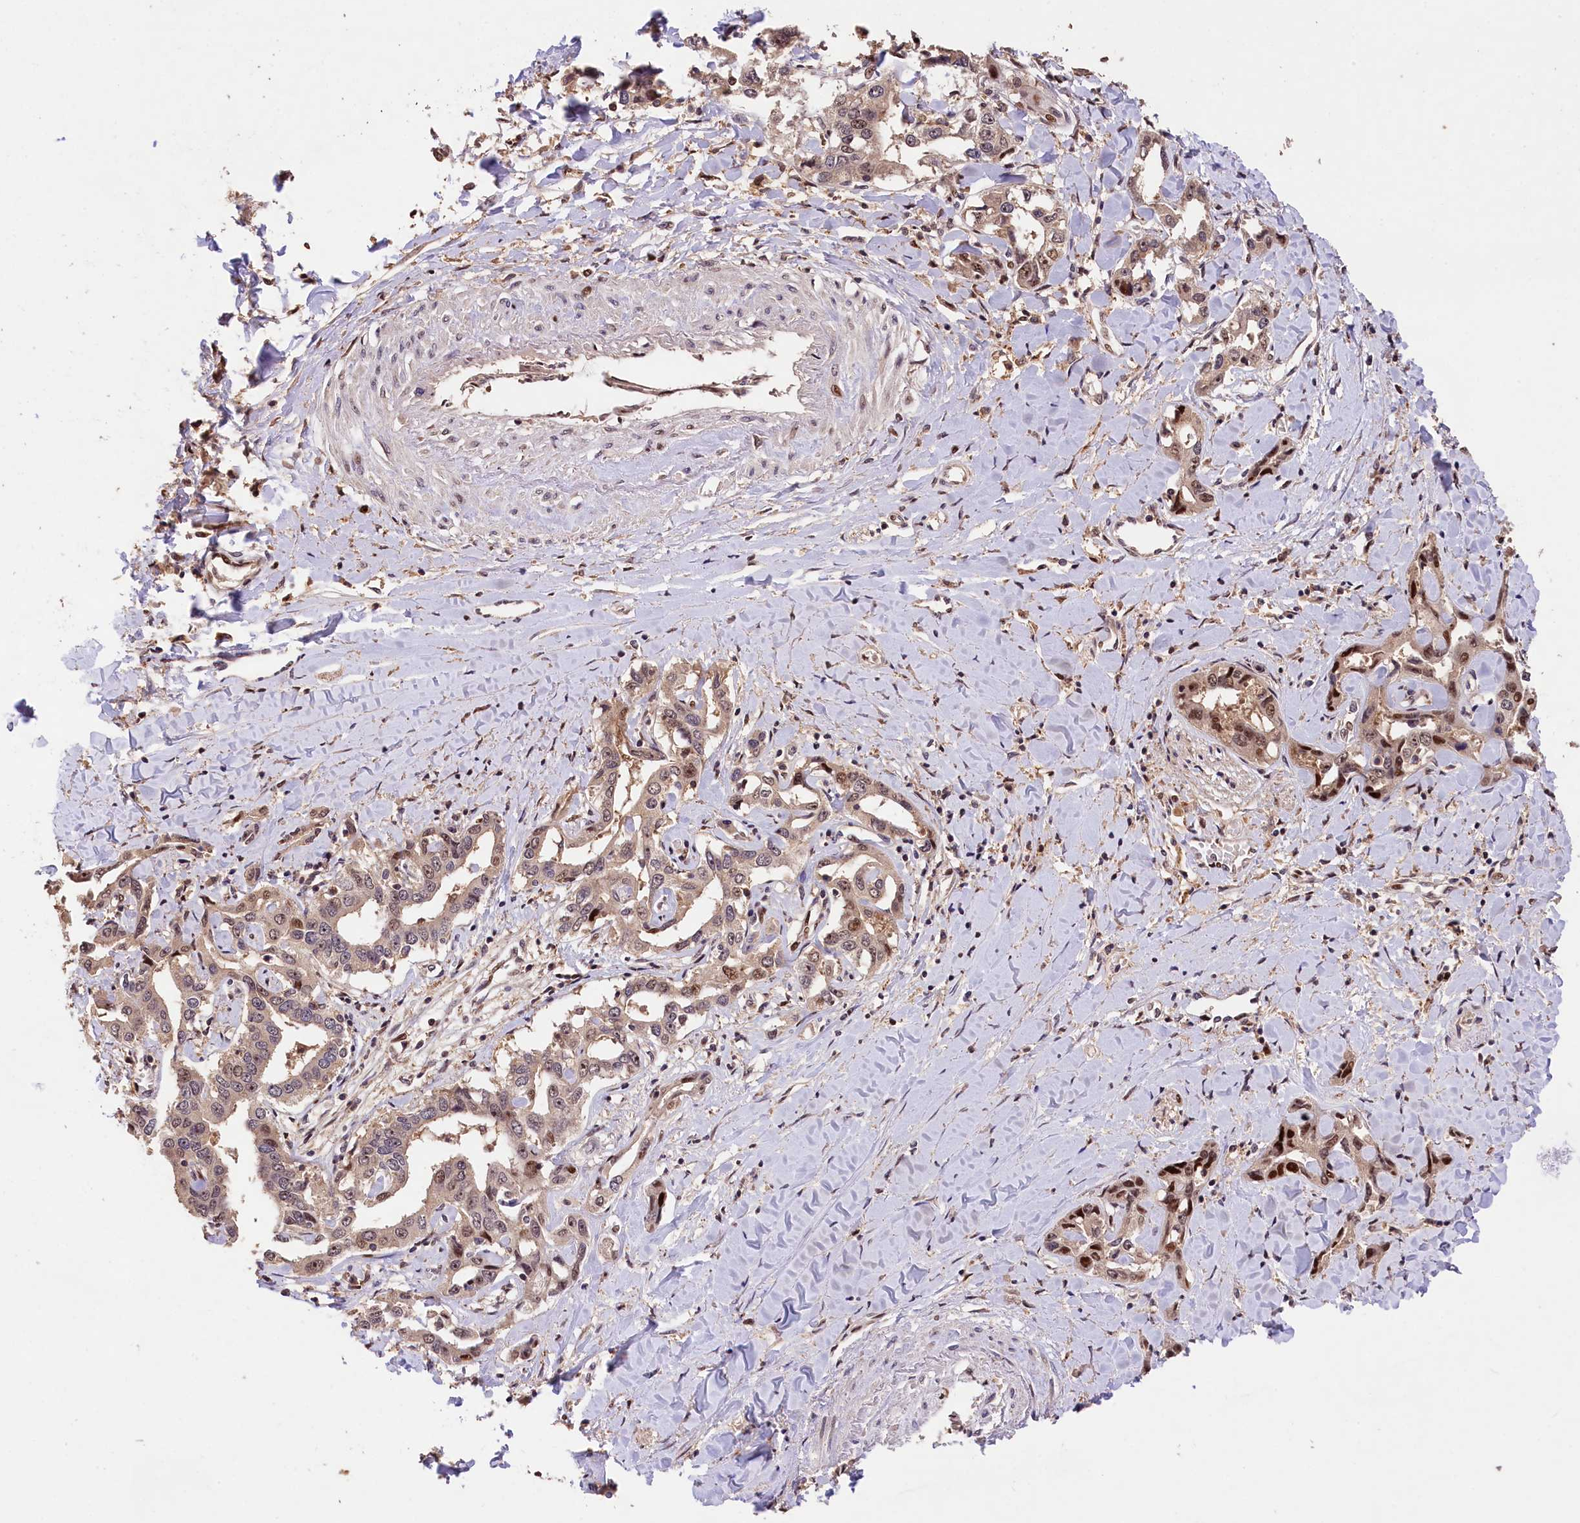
{"staining": {"intensity": "moderate", "quantity": ">75%", "location": "nuclear"}, "tissue": "liver cancer", "cell_type": "Tumor cells", "image_type": "cancer", "snomed": [{"axis": "morphology", "description": "Cholangiocarcinoma"}, {"axis": "topography", "description": "Liver"}], "caption": "Brown immunohistochemical staining in cholangiocarcinoma (liver) displays moderate nuclear staining in approximately >75% of tumor cells.", "gene": "PHAF1", "patient": {"sex": "male", "age": 59}}